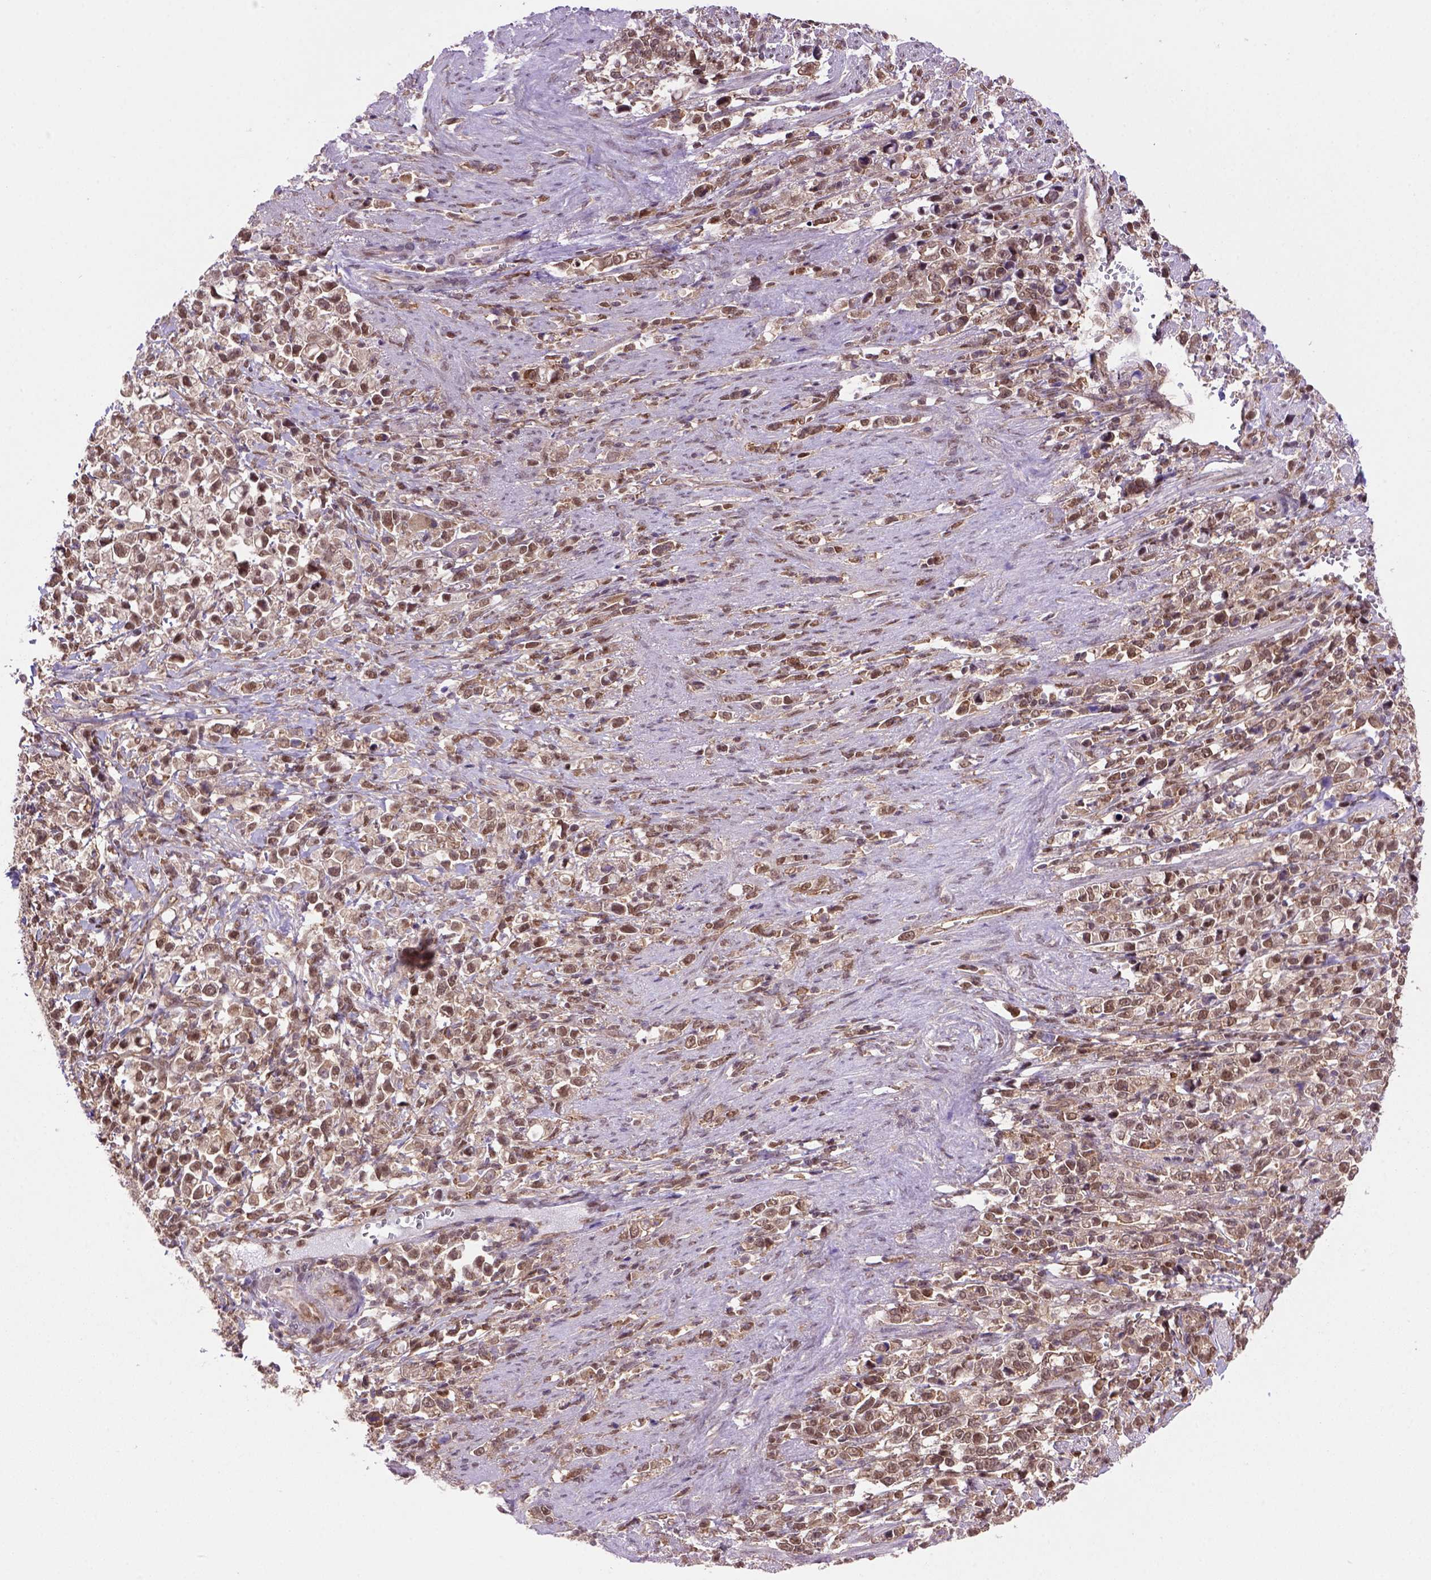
{"staining": {"intensity": "moderate", "quantity": ">75%", "location": "cytoplasmic/membranous,nuclear"}, "tissue": "stomach cancer", "cell_type": "Tumor cells", "image_type": "cancer", "snomed": [{"axis": "morphology", "description": "Adenocarcinoma, NOS"}, {"axis": "topography", "description": "Stomach"}], "caption": "Human stomach cancer (adenocarcinoma) stained with a protein marker shows moderate staining in tumor cells.", "gene": "PSMC2", "patient": {"sex": "male", "age": 63}}